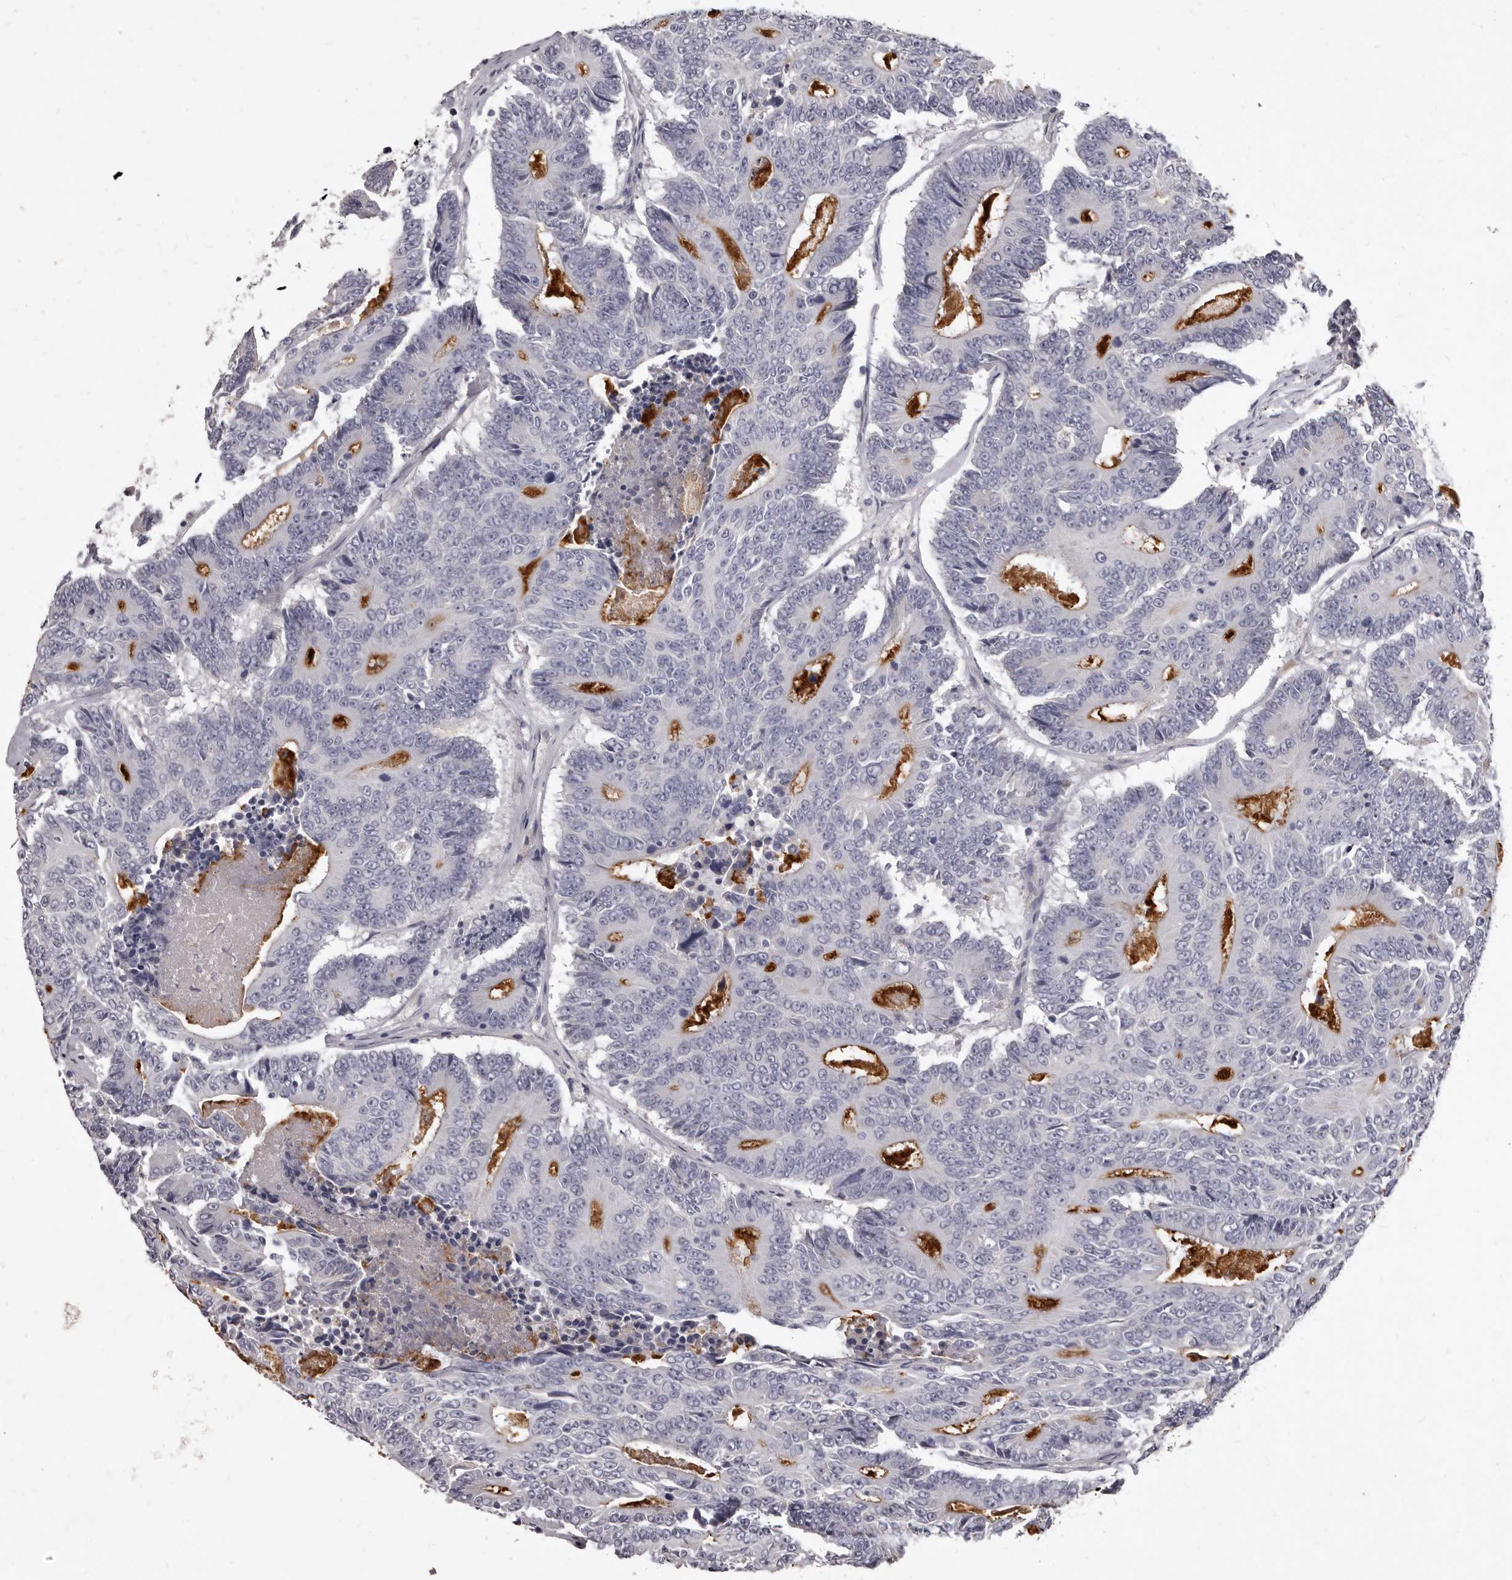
{"staining": {"intensity": "negative", "quantity": "none", "location": "none"}, "tissue": "colorectal cancer", "cell_type": "Tumor cells", "image_type": "cancer", "snomed": [{"axis": "morphology", "description": "Adenocarcinoma, NOS"}, {"axis": "topography", "description": "Colon"}], "caption": "This micrograph is of adenocarcinoma (colorectal) stained with immunohistochemistry (IHC) to label a protein in brown with the nuclei are counter-stained blue. There is no staining in tumor cells.", "gene": "GPRC5C", "patient": {"sex": "male", "age": 83}}